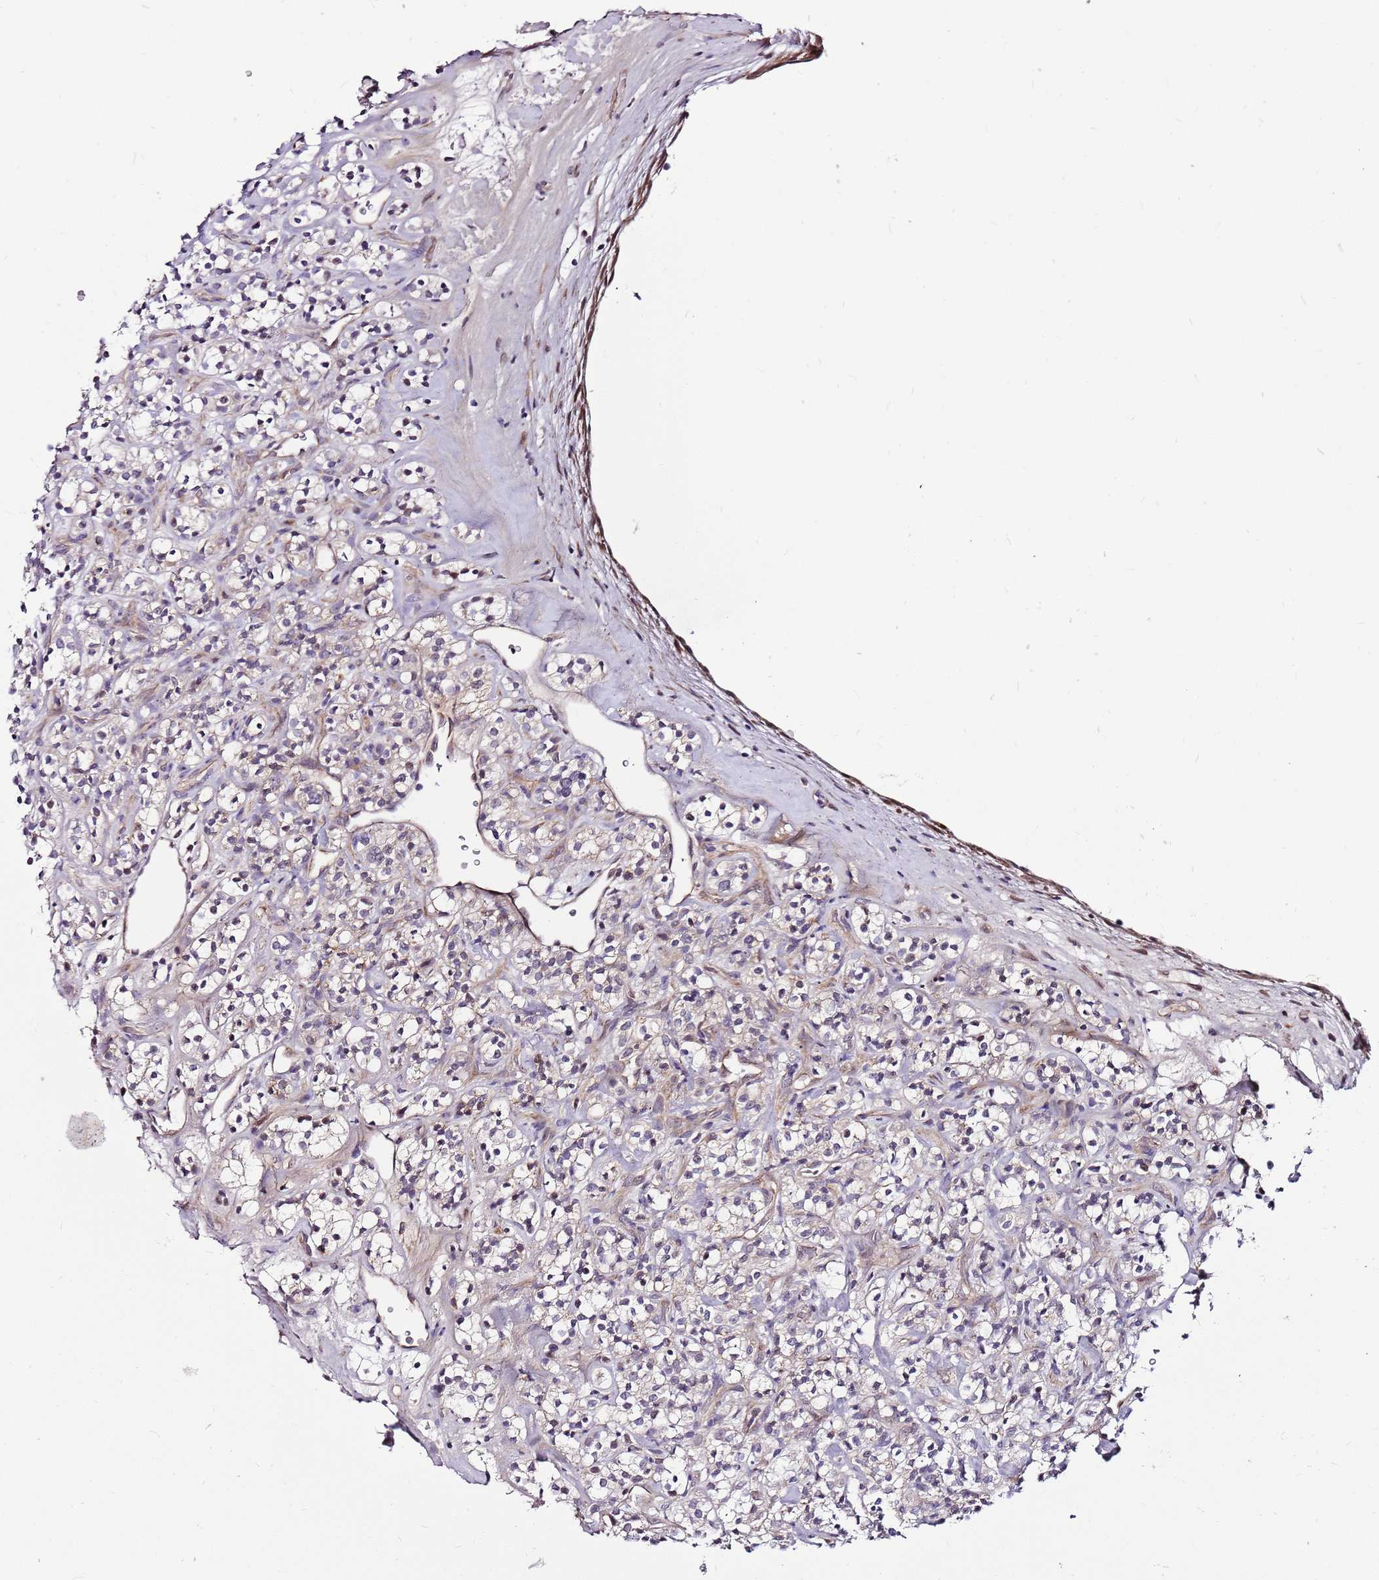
{"staining": {"intensity": "weak", "quantity": "<25%", "location": "cytoplasmic/membranous"}, "tissue": "renal cancer", "cell_type": "Tumor cells", "image_type": "cancer", "snomed": [{"axis": "morphology", "description": "Adenocarcinoma, NOS"}, {"axis": "topography", "description": "Kidney"}], "caption": "A photomicrograph of renal cancer (adenocarcinoma) stained for a protein demonstrates no brown staining in tumor cells.", "gene": "POLE3", "patient": {"sex": "male", "age": 77}}